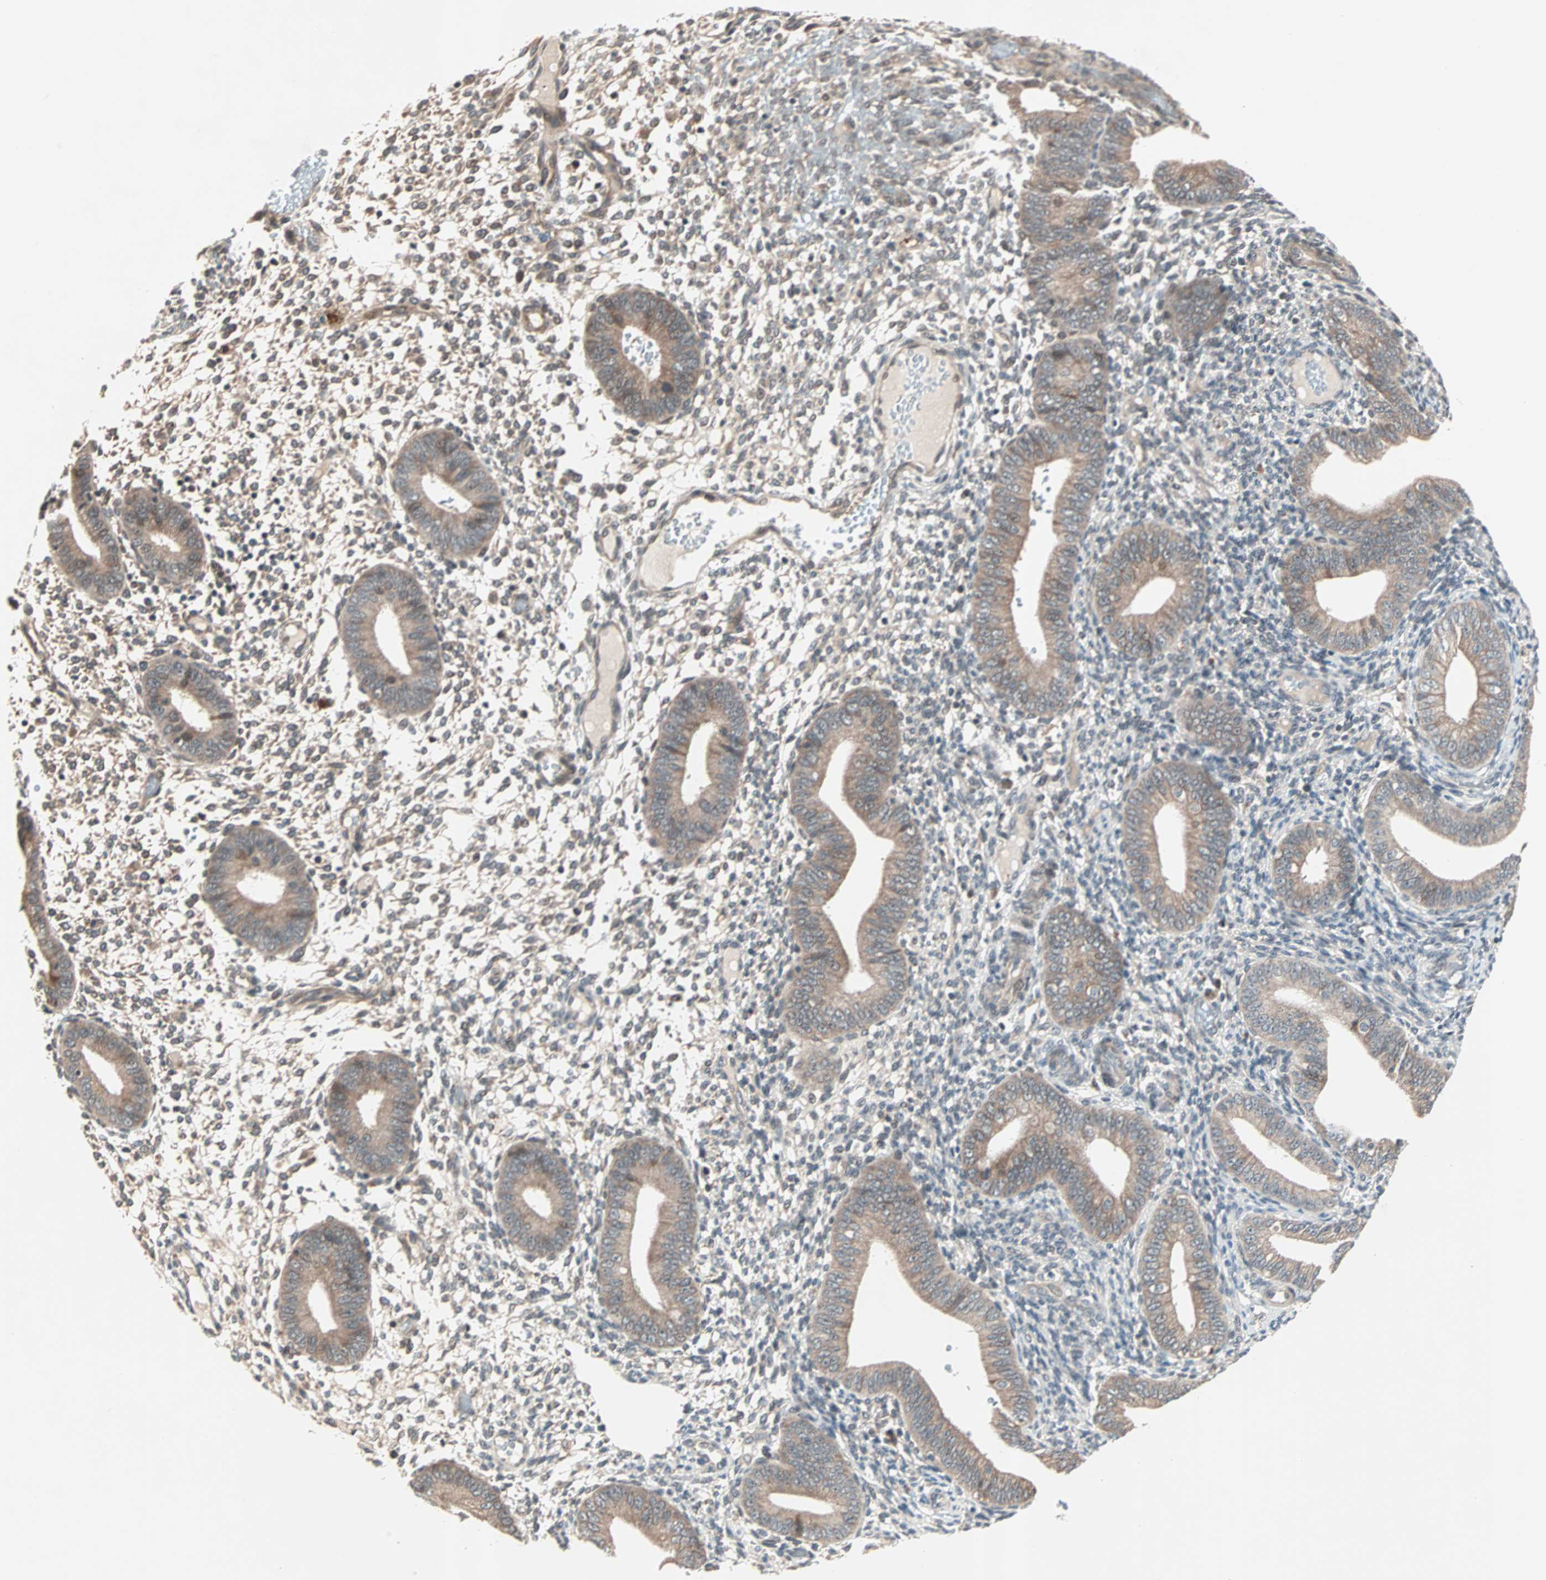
{"staining": {"intensity": "weak", "quantity": "25%-75%", "location": "cytoplasmic/membranous"}, "tissue": "endometrium", "cell_type": "Cells in endometrial stroma", "image_type": "normal", "snomed": [{"axis": "morphology", "description": "Normal tissue, NOS"}, {"axis": "topography", "description": "Endometrium"}], "caption": "Weak cytoplasmic/membranous protein expression is appreciated in about 25%-75% of cells in endometrial stroma in endometrium.", "gene": "PGBD1", "patient": {"sex": "female", "age": 42}}